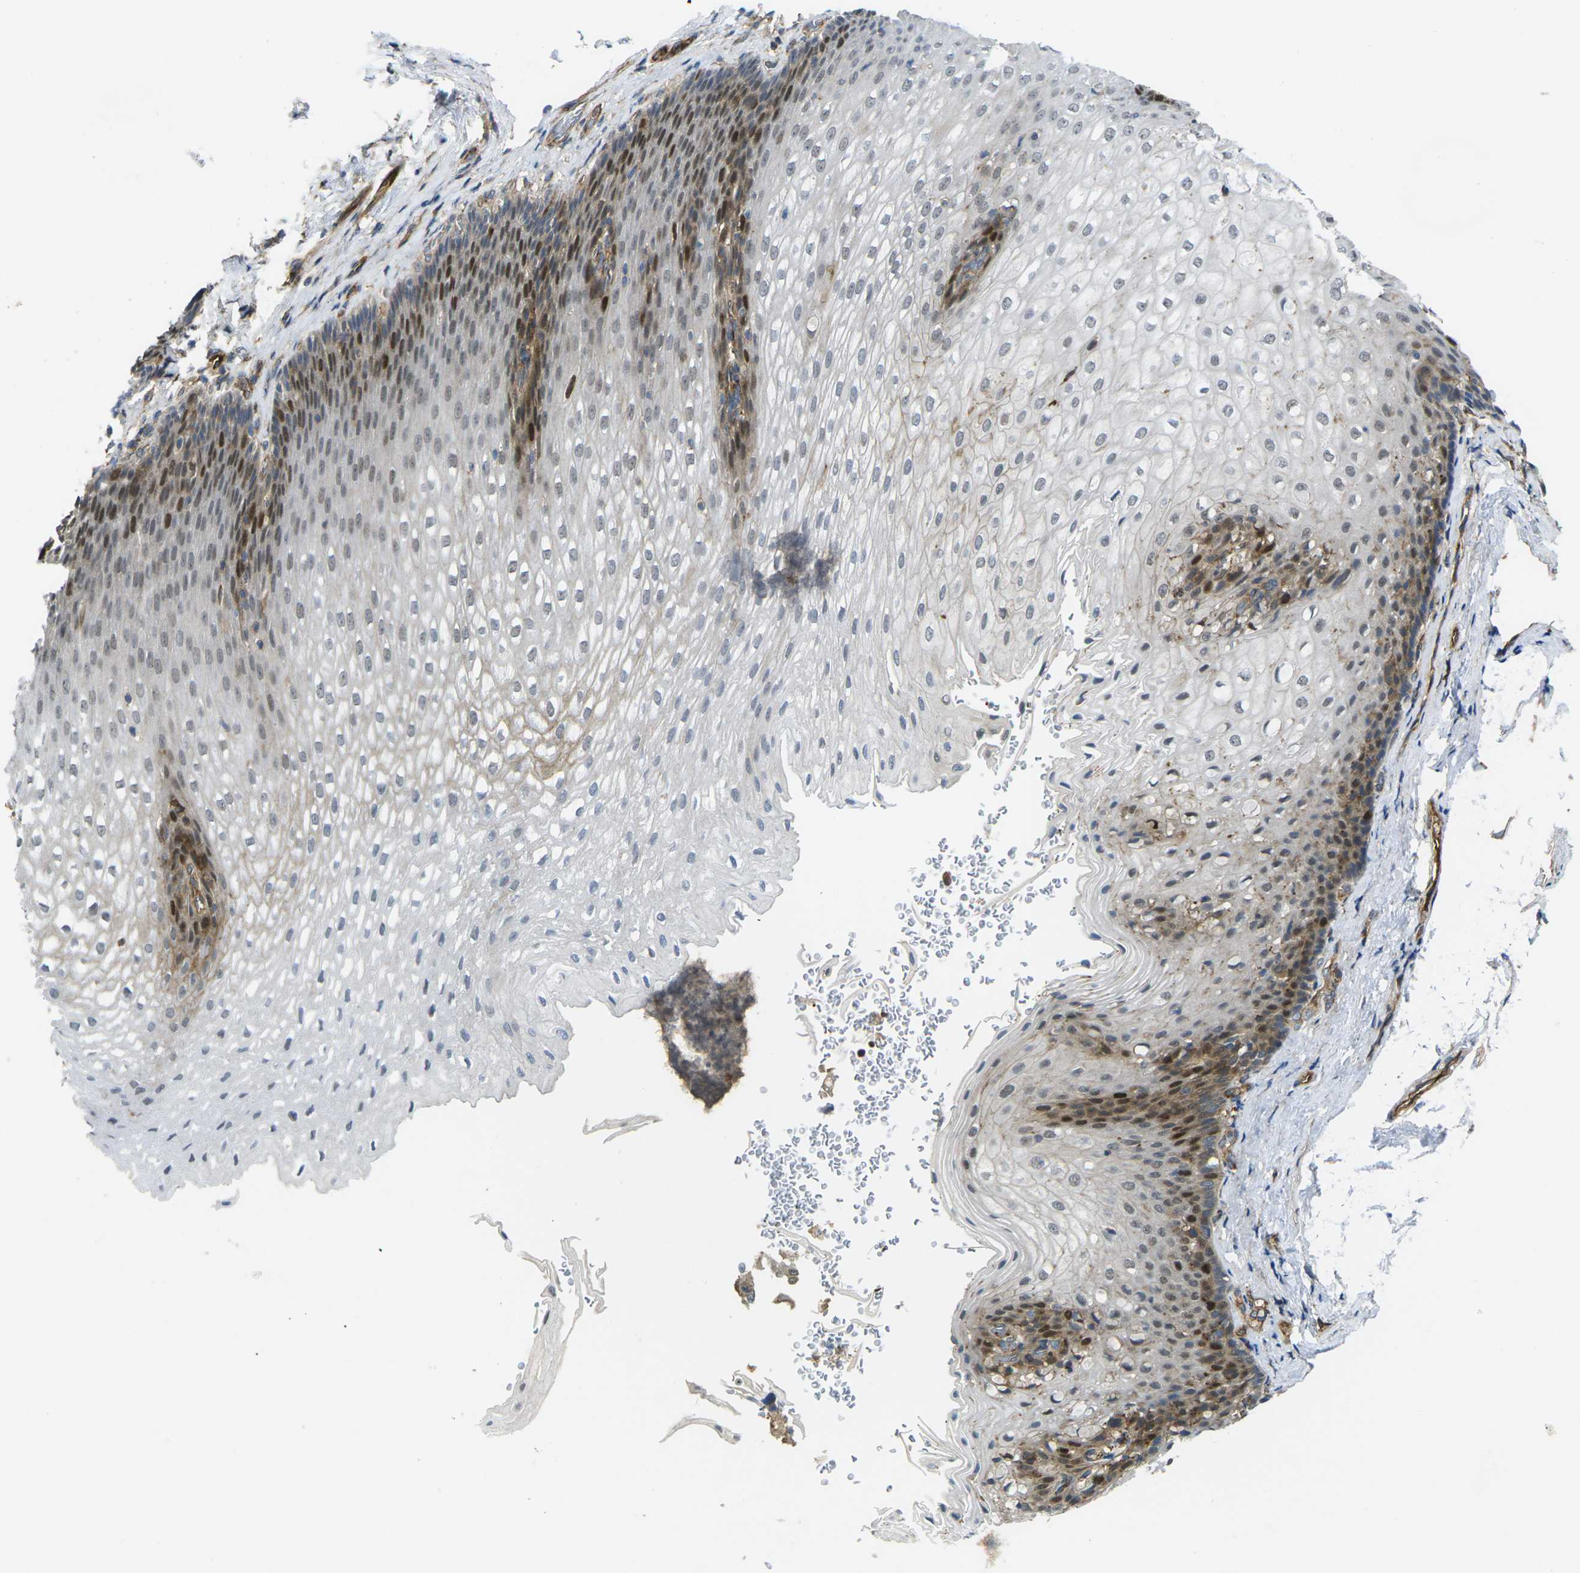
{"staining": {"intensity": "strong", "quantity": "<25%", "location": "cytoplasmic/membranous,nuclear"}, "tissue": "esophagus", "cell_type": "Squamous epithelial cells", "image_type": "normal", "snomed": [{"axis": "morphology", "description": "Normal tissue, NOS"}, {"axis": "topography", "description": "Esophagus"}], "caption": "Strong cytoplasmic/membranous,nuclear expression for a protein is seen in about <25% of squamous epithelial cells of benign esophagus using immunohistochemistry.", "gene": "ECE1", "patient": {"sex": "male", "age": 48}}